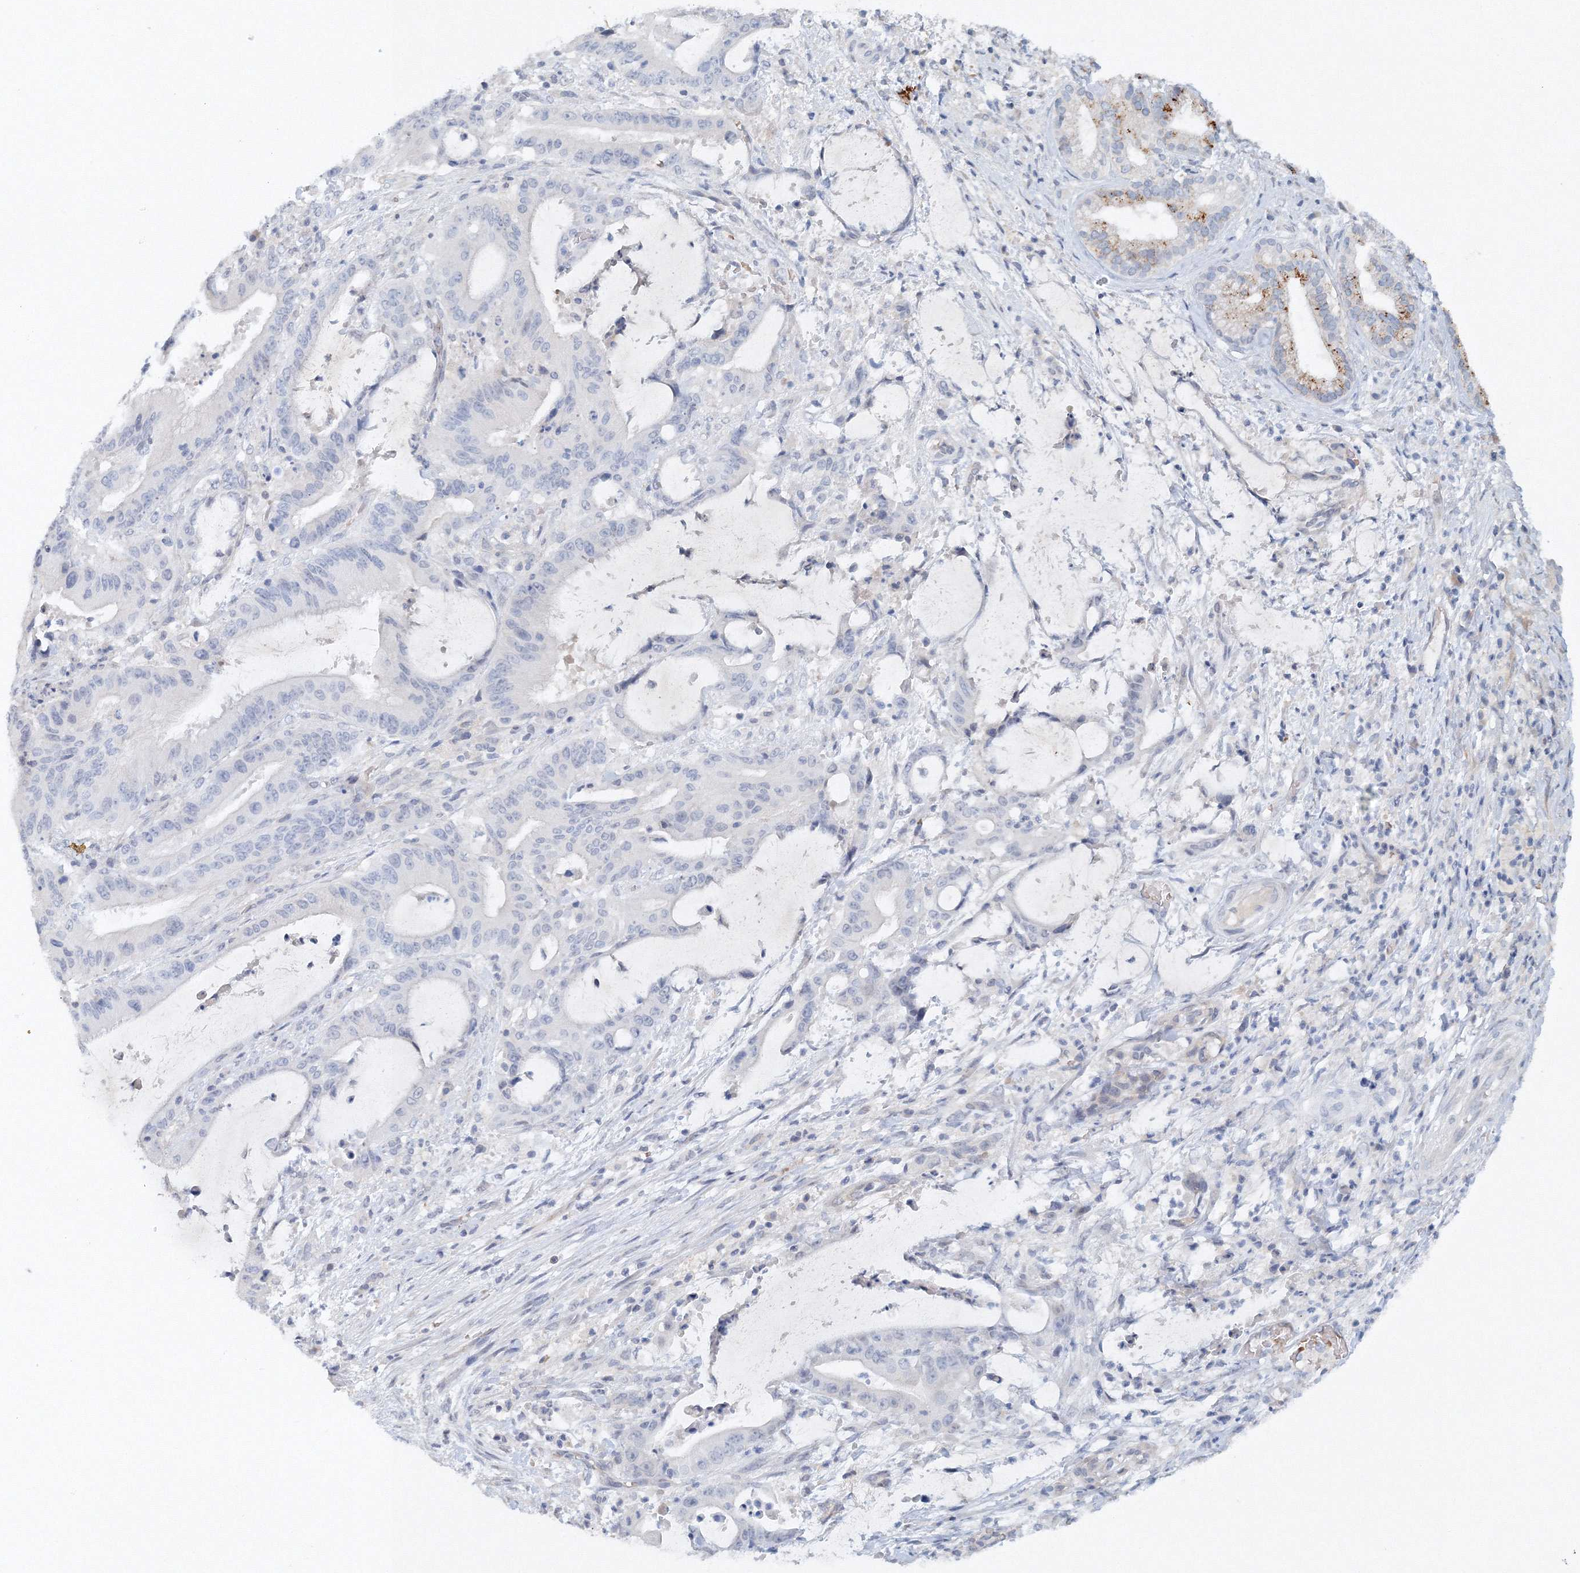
{"staining": {"intensity": "negative", "quantity": "none", "location": "none"}, "tissue": "liver cancer", "cell_type": "Tumor cells", "image_type": "cancer", "snomed": [{"axis": "morphology", "description": "Normal tissue, NOS"}, {"axis": "morphology", "description": "Cholangiocarcinoma"}, {"axis": "topography", "description": "Liver"}, {"axis": "topography", "description": "Peripheral nerve tissue"}], "caption": "IHC histopathology image of neoplastic tissue: human liver cancer (cholangiocarcinoma) stained with DAB (3,3'-diaminobenzidine) shows no significant protein expression in tumor cells.", "gene": "SH3BP5", "patient": {"sex": "female", "age": 73}}